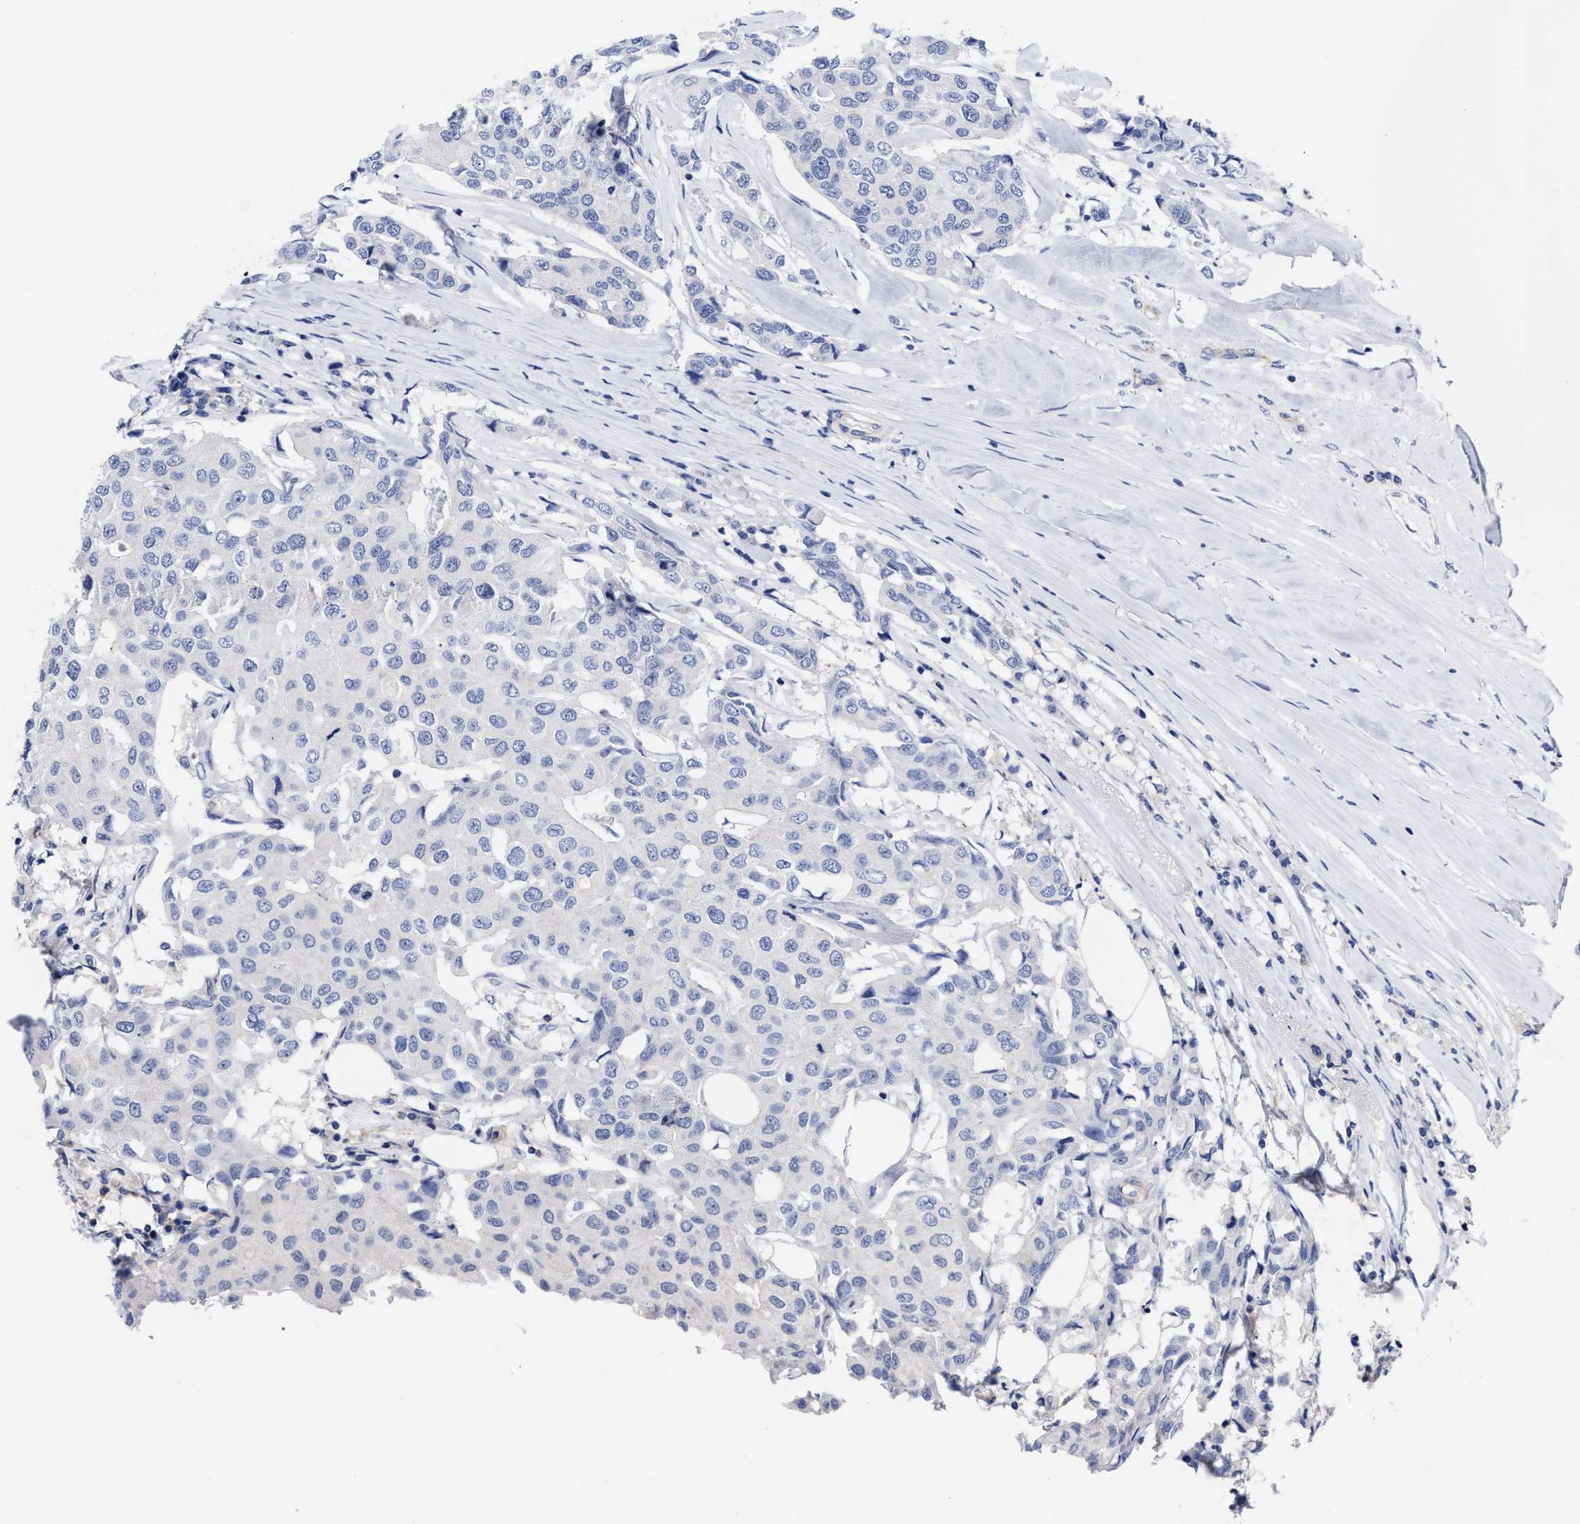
{"staining": {"intensity": "negative", "quantity": "none", "location": "none"}, "tissue": "breast cancer", "cell_type": "Tumor cells", "image_type": "cancer", "snomed": [{"axis": "morphology", "description": "Duct carcinoma"}, {"axis": "topography", "description": "Breast"}], "caption": "There is no significant positivity in tumor cells of breast invasive ductal carcinoma.", "gene": "IRAG2", "patient": {"sex": "female", "age": 80}}